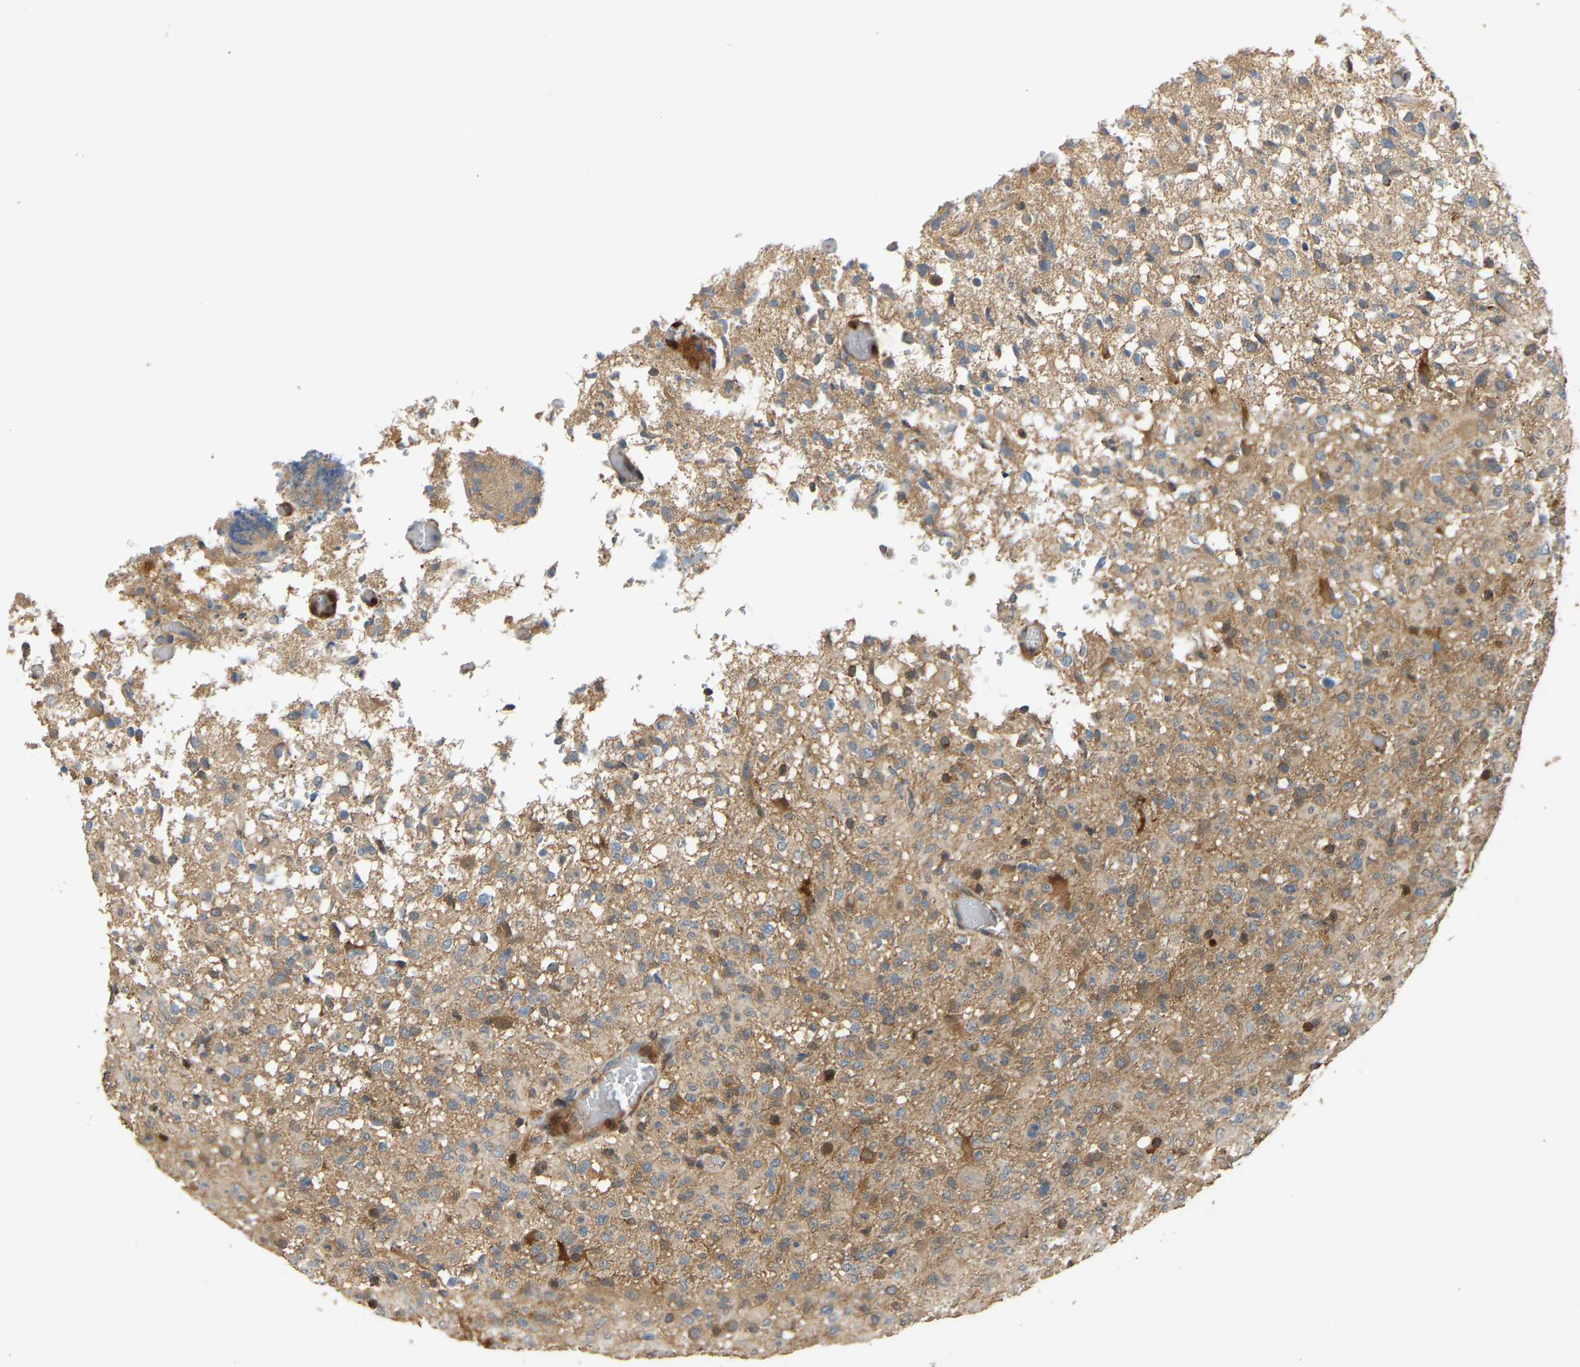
{"staining": {"intensity": "moderate", "quantity": ">75%", "location": "cytoplasmic/membranous"}, "tissue": "glioma", "cell_type": "Tumor cells", "image_type": "cancer", "snomed": [{"axis": "morphology", "description": "Glioma, malignant, High grade"}, {"axis": "topography", "description": "Brain"}], "caption": "High-magnification brightfield microscopy of malignant high-grade glioma stained with DAB (brown) and counterstained with hematoxylin (blue). tumor cells exhibit moderate cytoplasmic/membranous staining is appreciated in about>75% of cells.", "gene": "GOPC", "patient": {"sex": "male", "age": 33}}